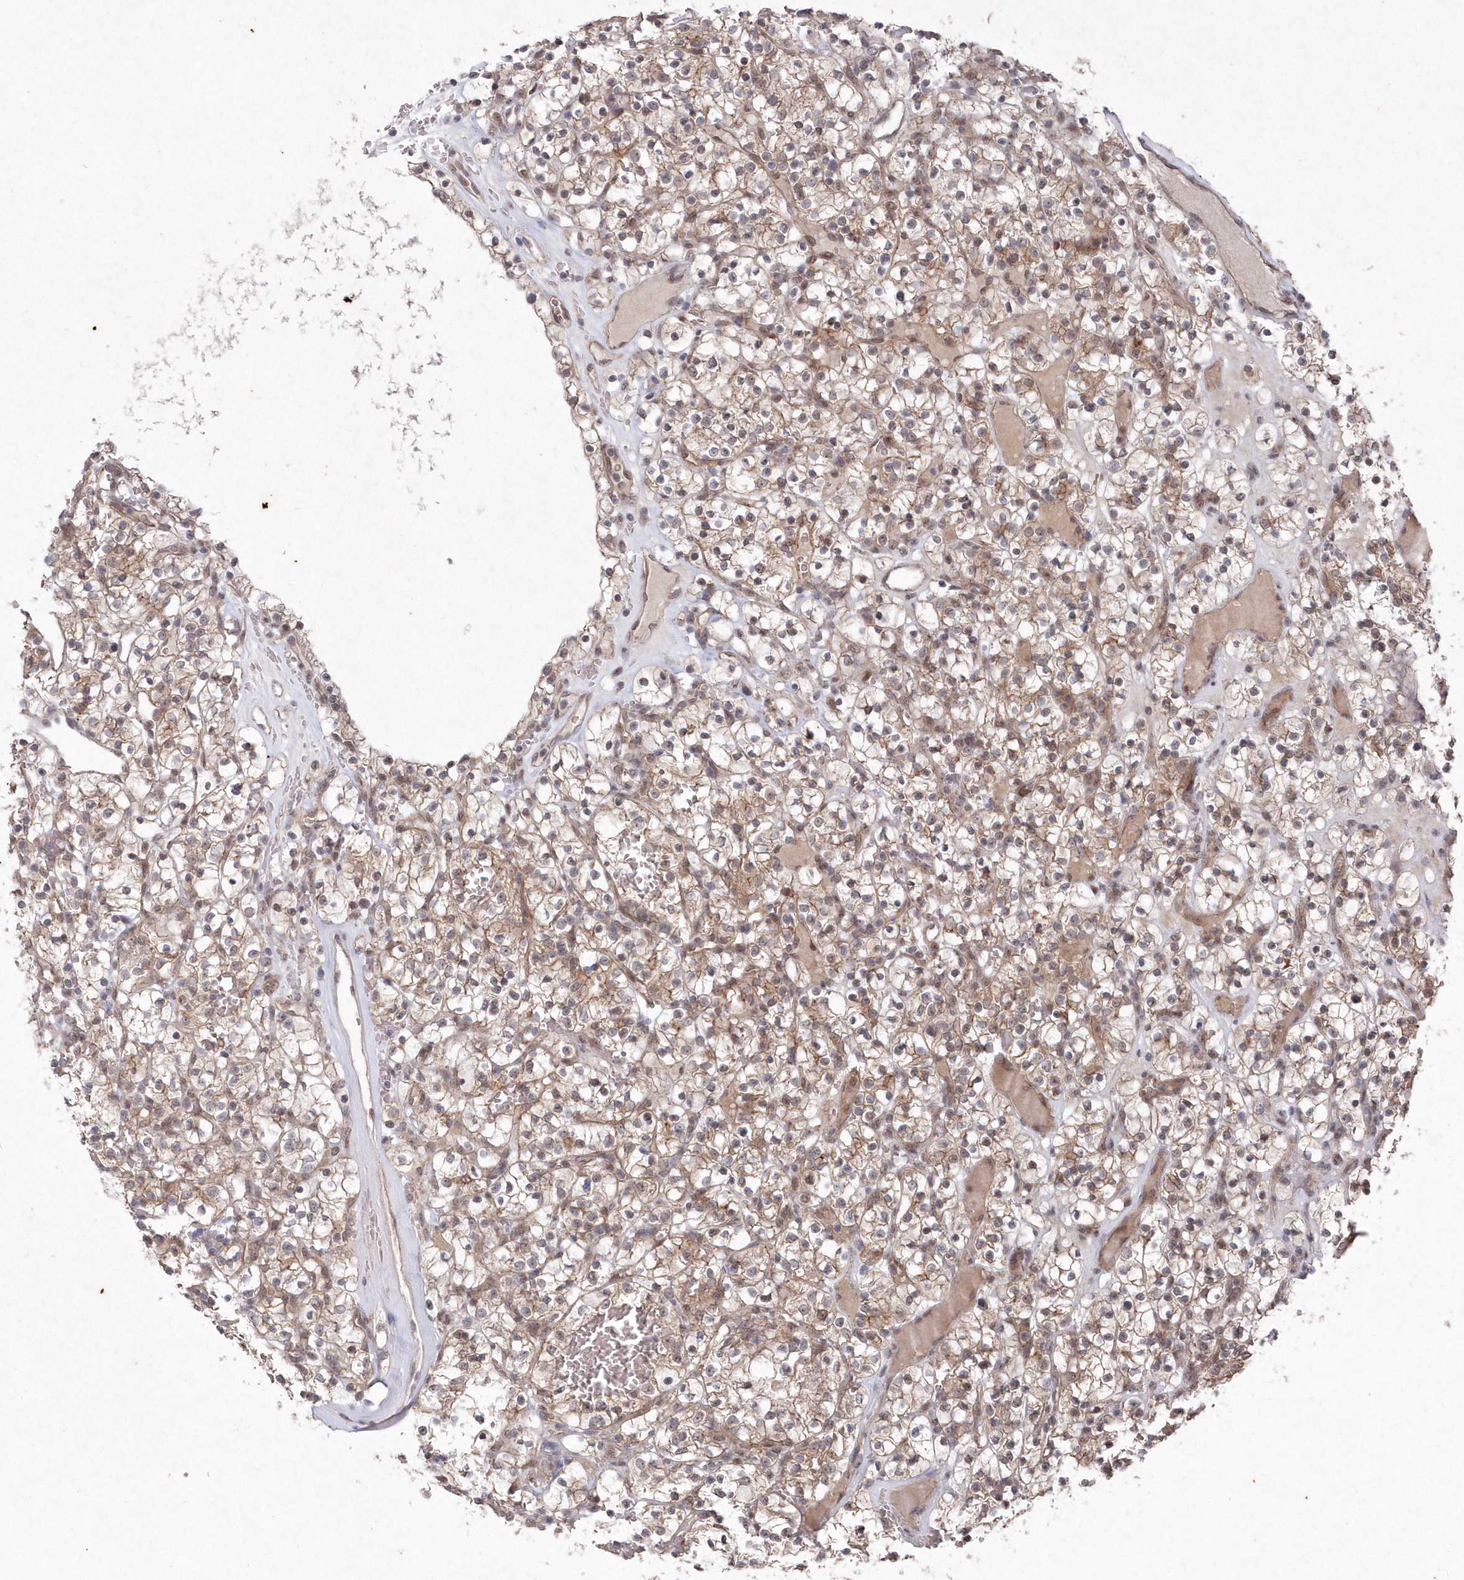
{"staining": {"intensity": "moderate", "quantity": ">75%", "location": "cytoplasmic/membranous"}, "tissue": "renal cancer", "cell_type": "Tumor cells", "image_type": "cancer", "snomed": [{"axis": "morphology", "description": "Adenocarcinoma, NOS"}, {"axis": "topography", "description": "Kidney"}], "caption": "A brown stain highlights moderate cytoplasmic/membranous positivity of a protein in renal cancer tumor cells.", "gene": "VSIG2", "patient": {"sex": "female", "age": 57}}